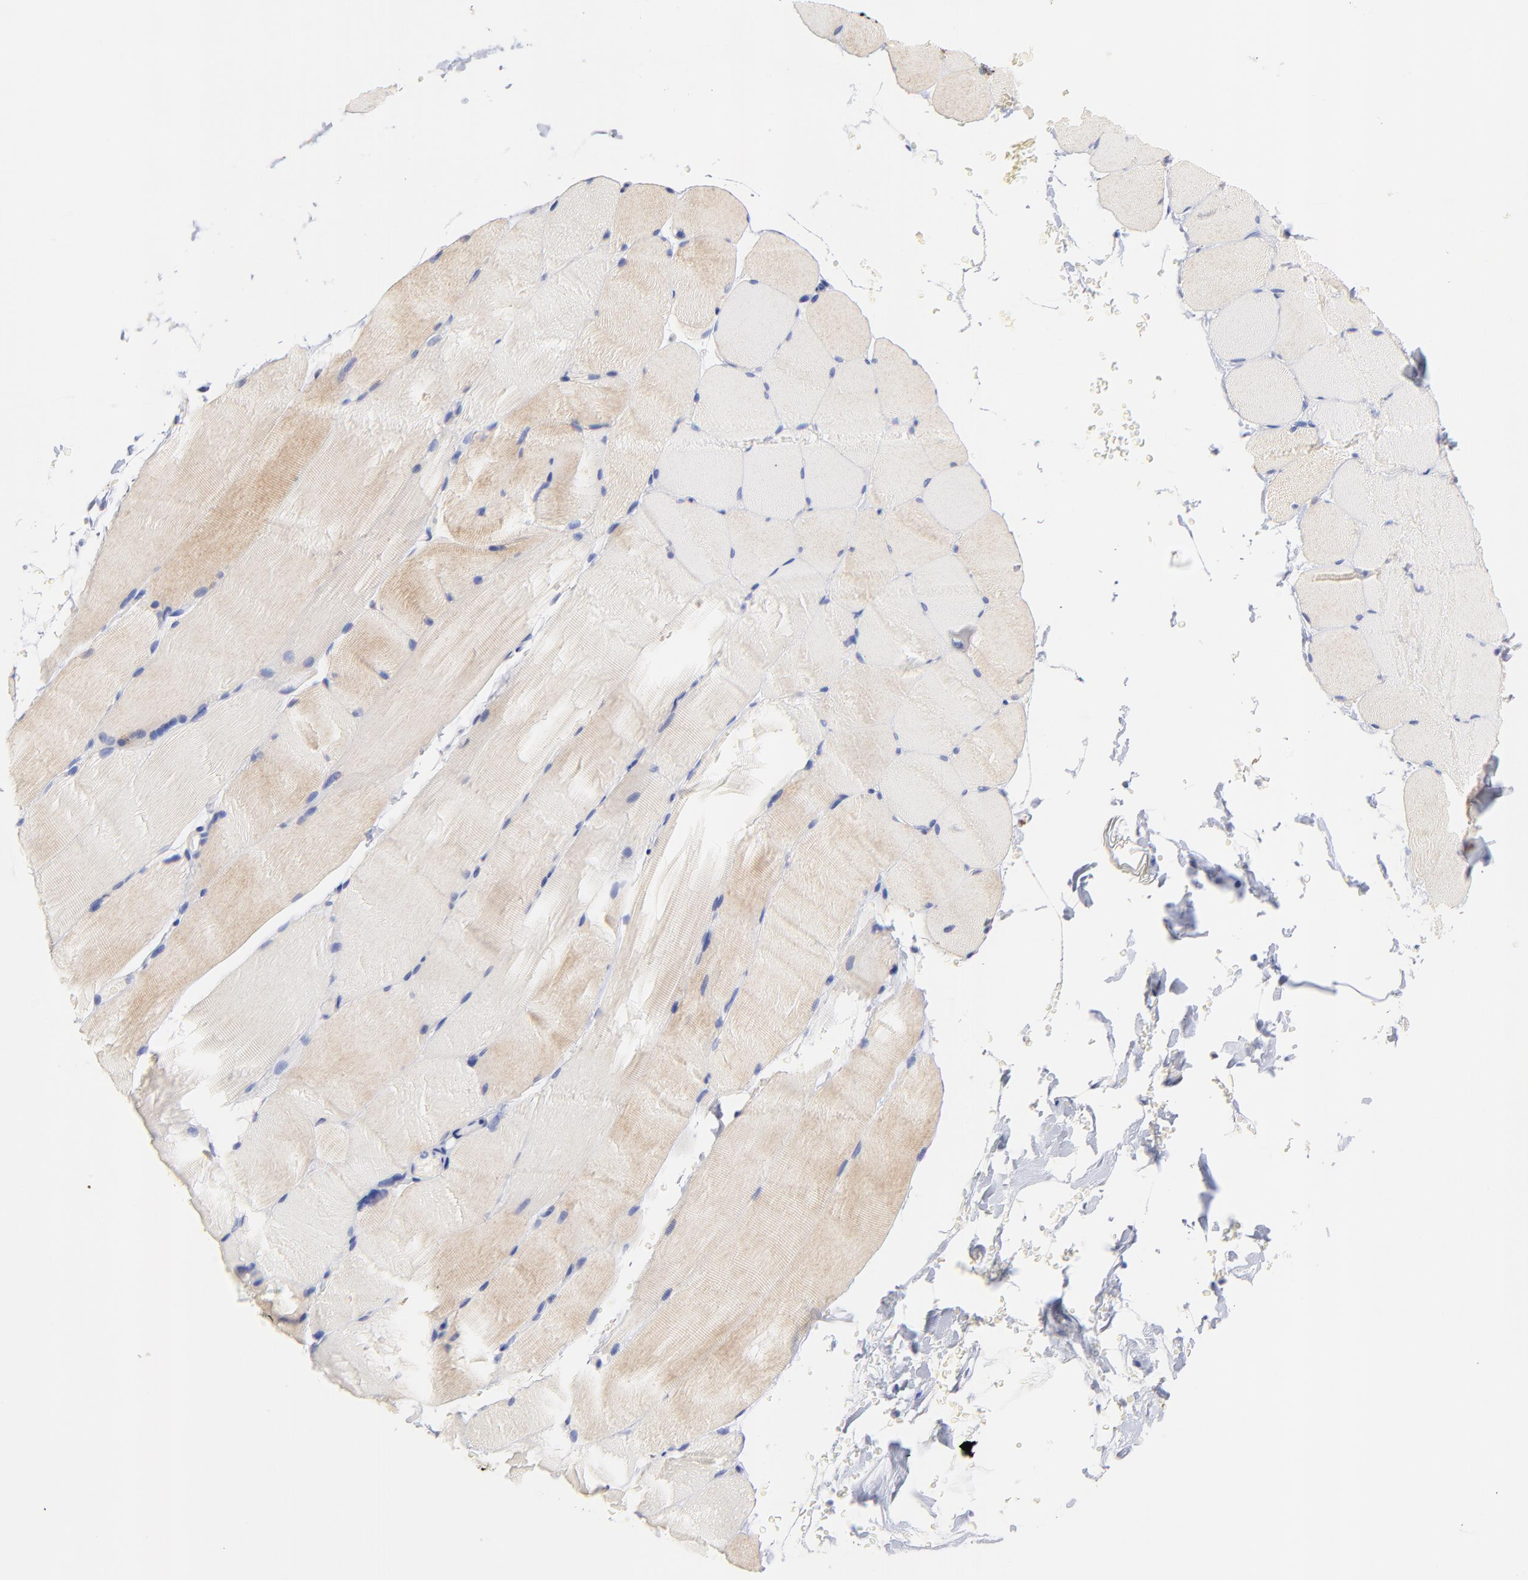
{"staining": {"intensity": "weak", "quantity": "25%-75%", "location": "cytoplasmic/membranous"}, "tissue": "skeletal muscle", "cell_type": "Myocytes", "image_type": "normal", "snomed": [{"axis": "morphology", "description": "Normal tissue, NOS"}, {"axis": "topography", "description": "Skeletal muscle"}, {"axis": "topography", "description": "Parathyroid gland"}], "caption": "A brown stain shows weak cytoplasmic/membranous staining of a protein in myocytes of unremarkable skeletal muscle.", "gene": "HS3ST1", "patient": {"sex": "female", "age": 37}}